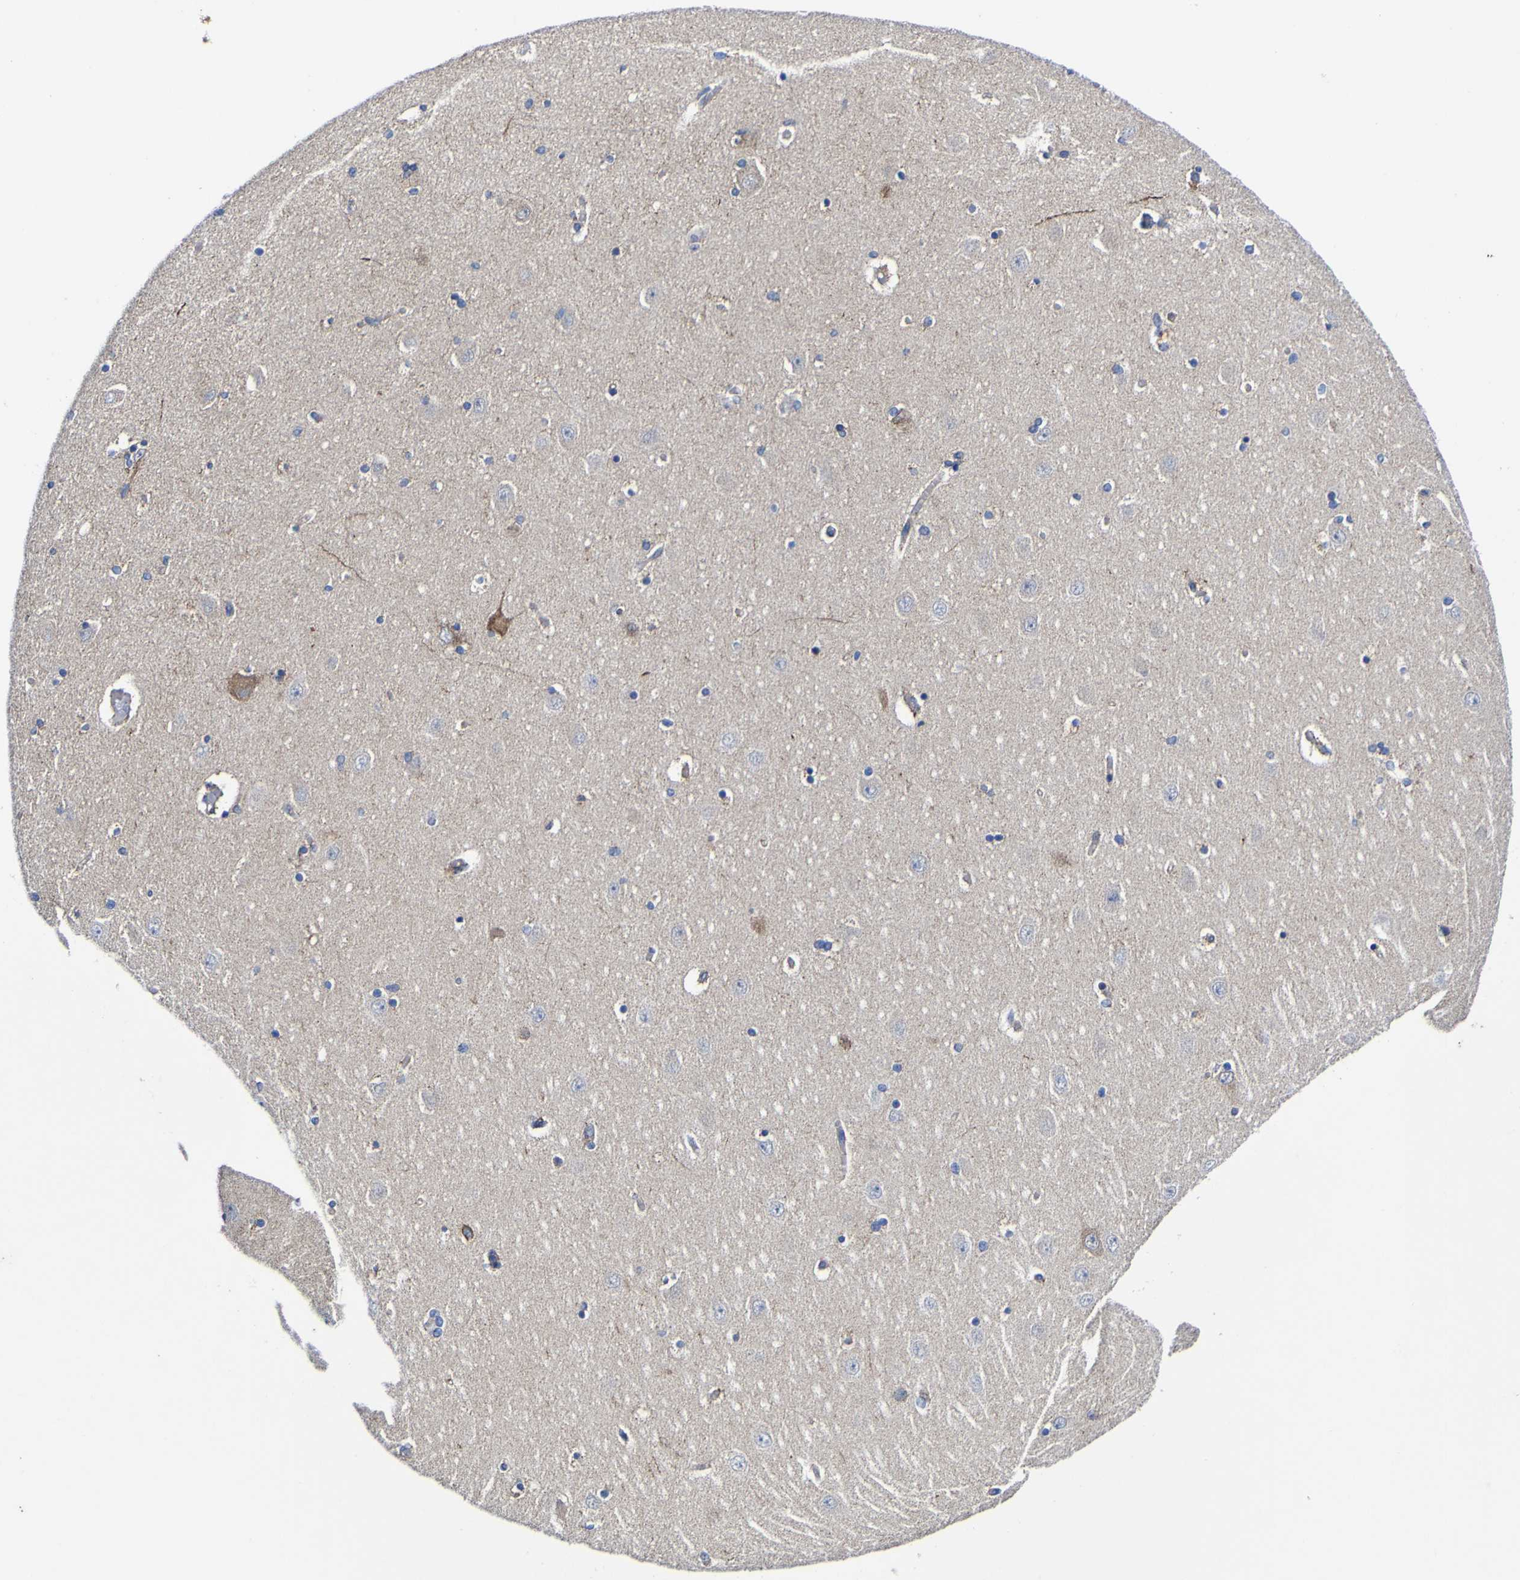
{"staining": {"intensity": "moderate", "quantity": "25%-75%", "location": "cytoplasmic/membranous"}, "tissue": "hippocampus", "cell_type": "Glial cells", "image_type": "normal", "snomed": [{"axis": "morphology", "description": "Normal tissue, NOS"}, {"axis": "topography", "description": "Hippocampus"}], "caption": "Unremarkable hippocampus demonstrates moderate cytoplasmic/membranous staining in about 25%-75% of glial cells, visualized by immunohistochemistry. (IHC, brightfield microscopy, high magnification).", "gene": "CCDC90B", "patient": {"sex": "female", "age": 54}}